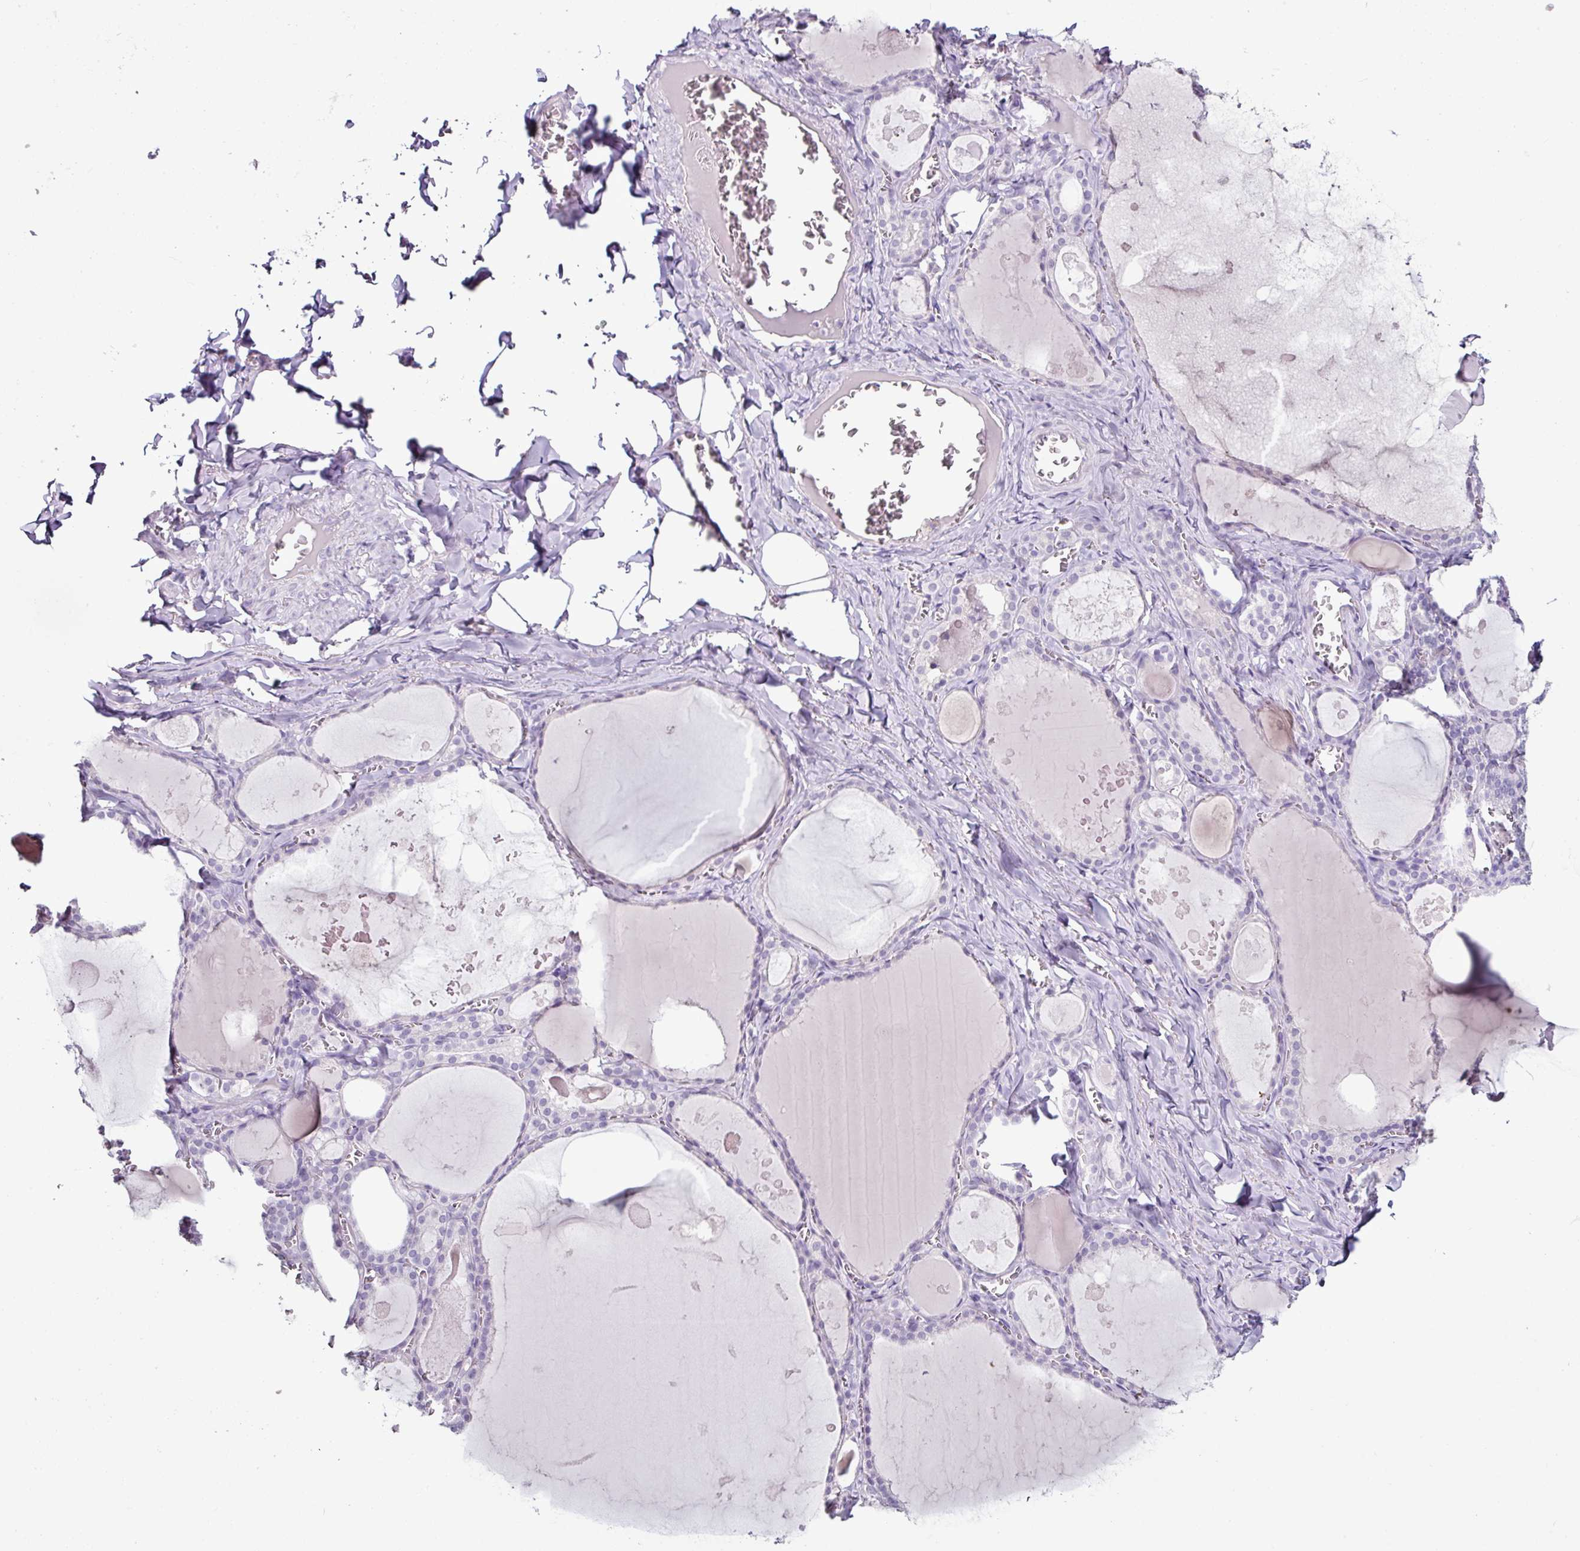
{"staining": {"intensity": "negative", "quantity": "none", "location": "none"}, "tissue": "thyroid gland", "cell_type": "Glandular cells", "image_type": "normal", "snomed": [{"axis": "morphology", "description": "Normal tissue, NOS"}, {"axis": "topography", "description": "Thyroid gland"}], "caption": "IHC of normal human thyroid gland demonstrates no staining in glandular cells.", "gene": "GLP2R", "patient": {"sex": "male", "age": 56}}